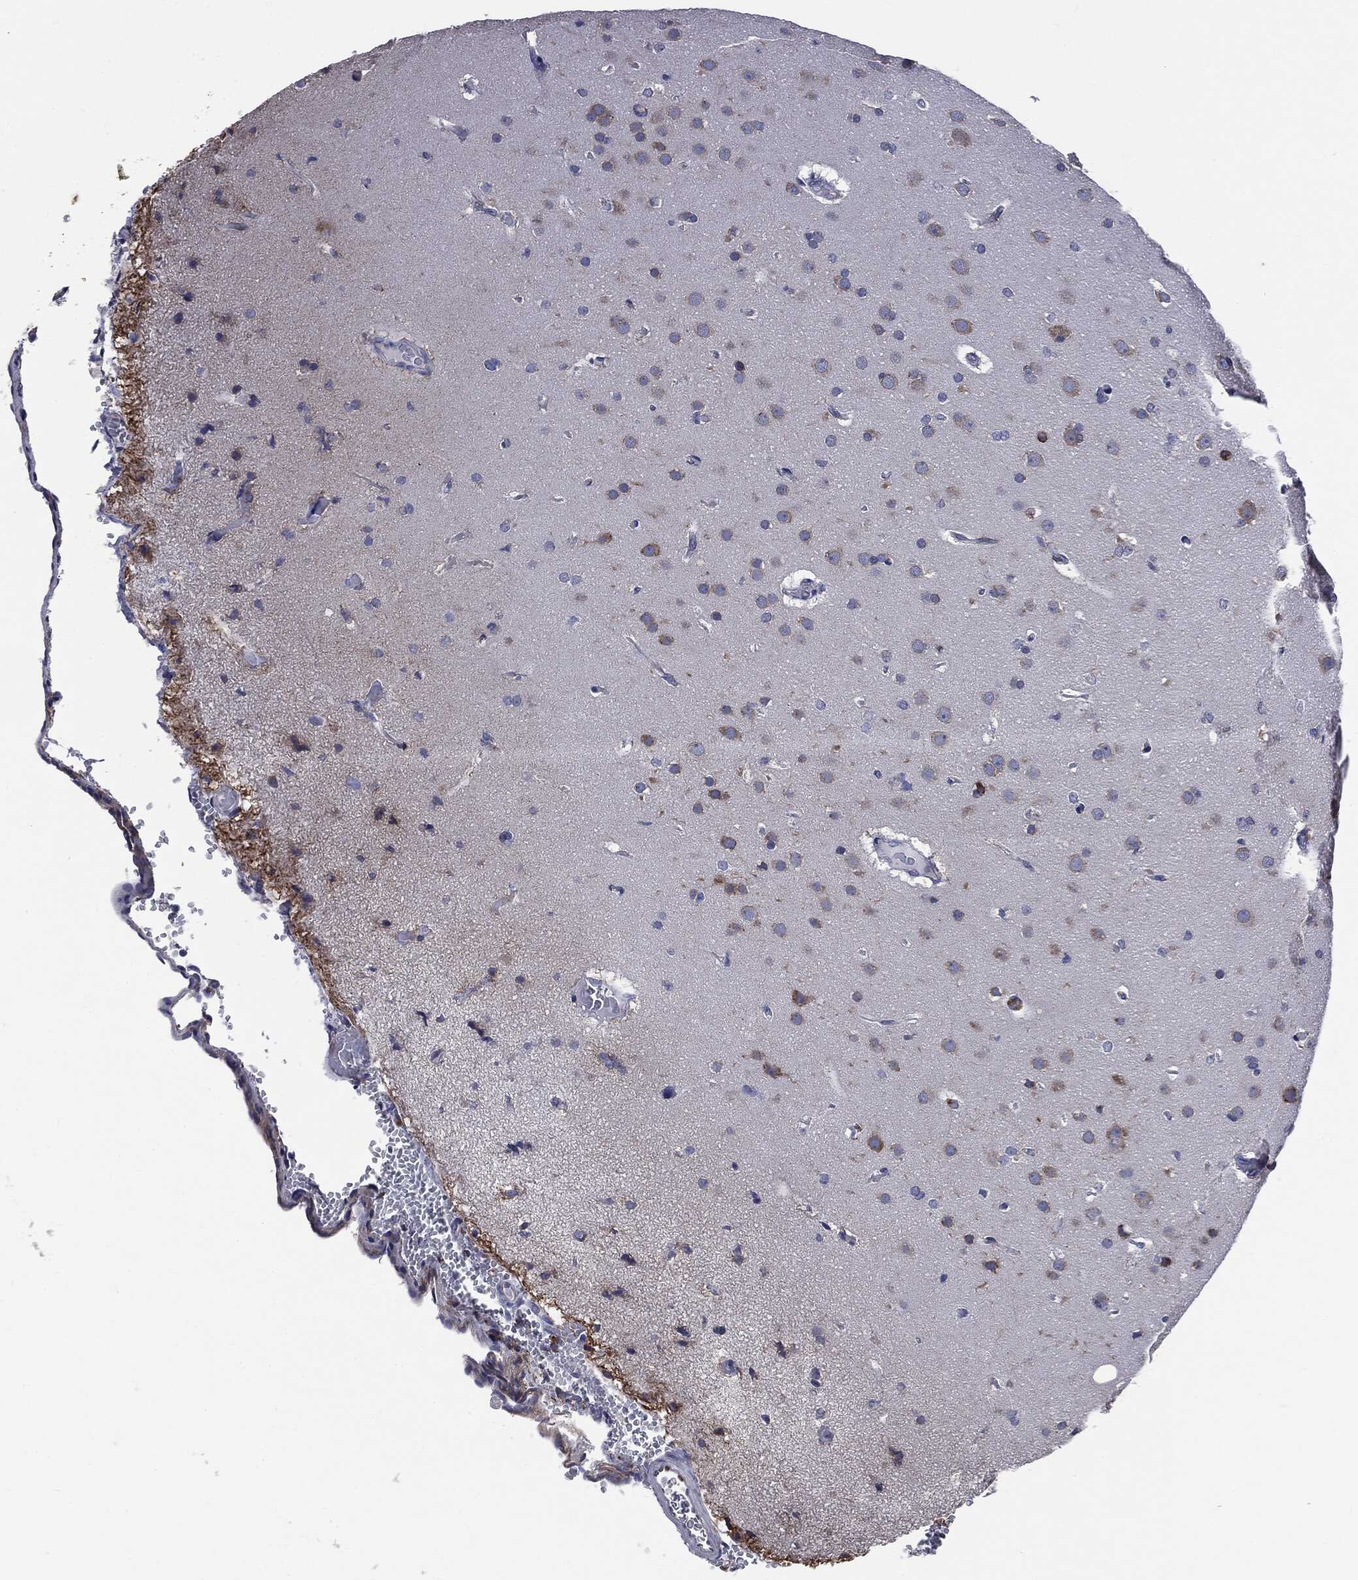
{"staining": {"intensity": "negative", "quantity": "none", "location": "none"}, "tissue": "glioma", "cell_type": "Tumor cells", "image_type": "cancer", "snomed": [{"axis": "morphology", "description": "Glioma, malignant, NOS"}, {"axis": "topography", "description": "Cerebral cortex"}], "caption": "The photomicrograph displays no significant expression in tumor cells of glioma (malignant).", "gene": "PTGS2", "patient": {"sex": "male", "age": 58}}